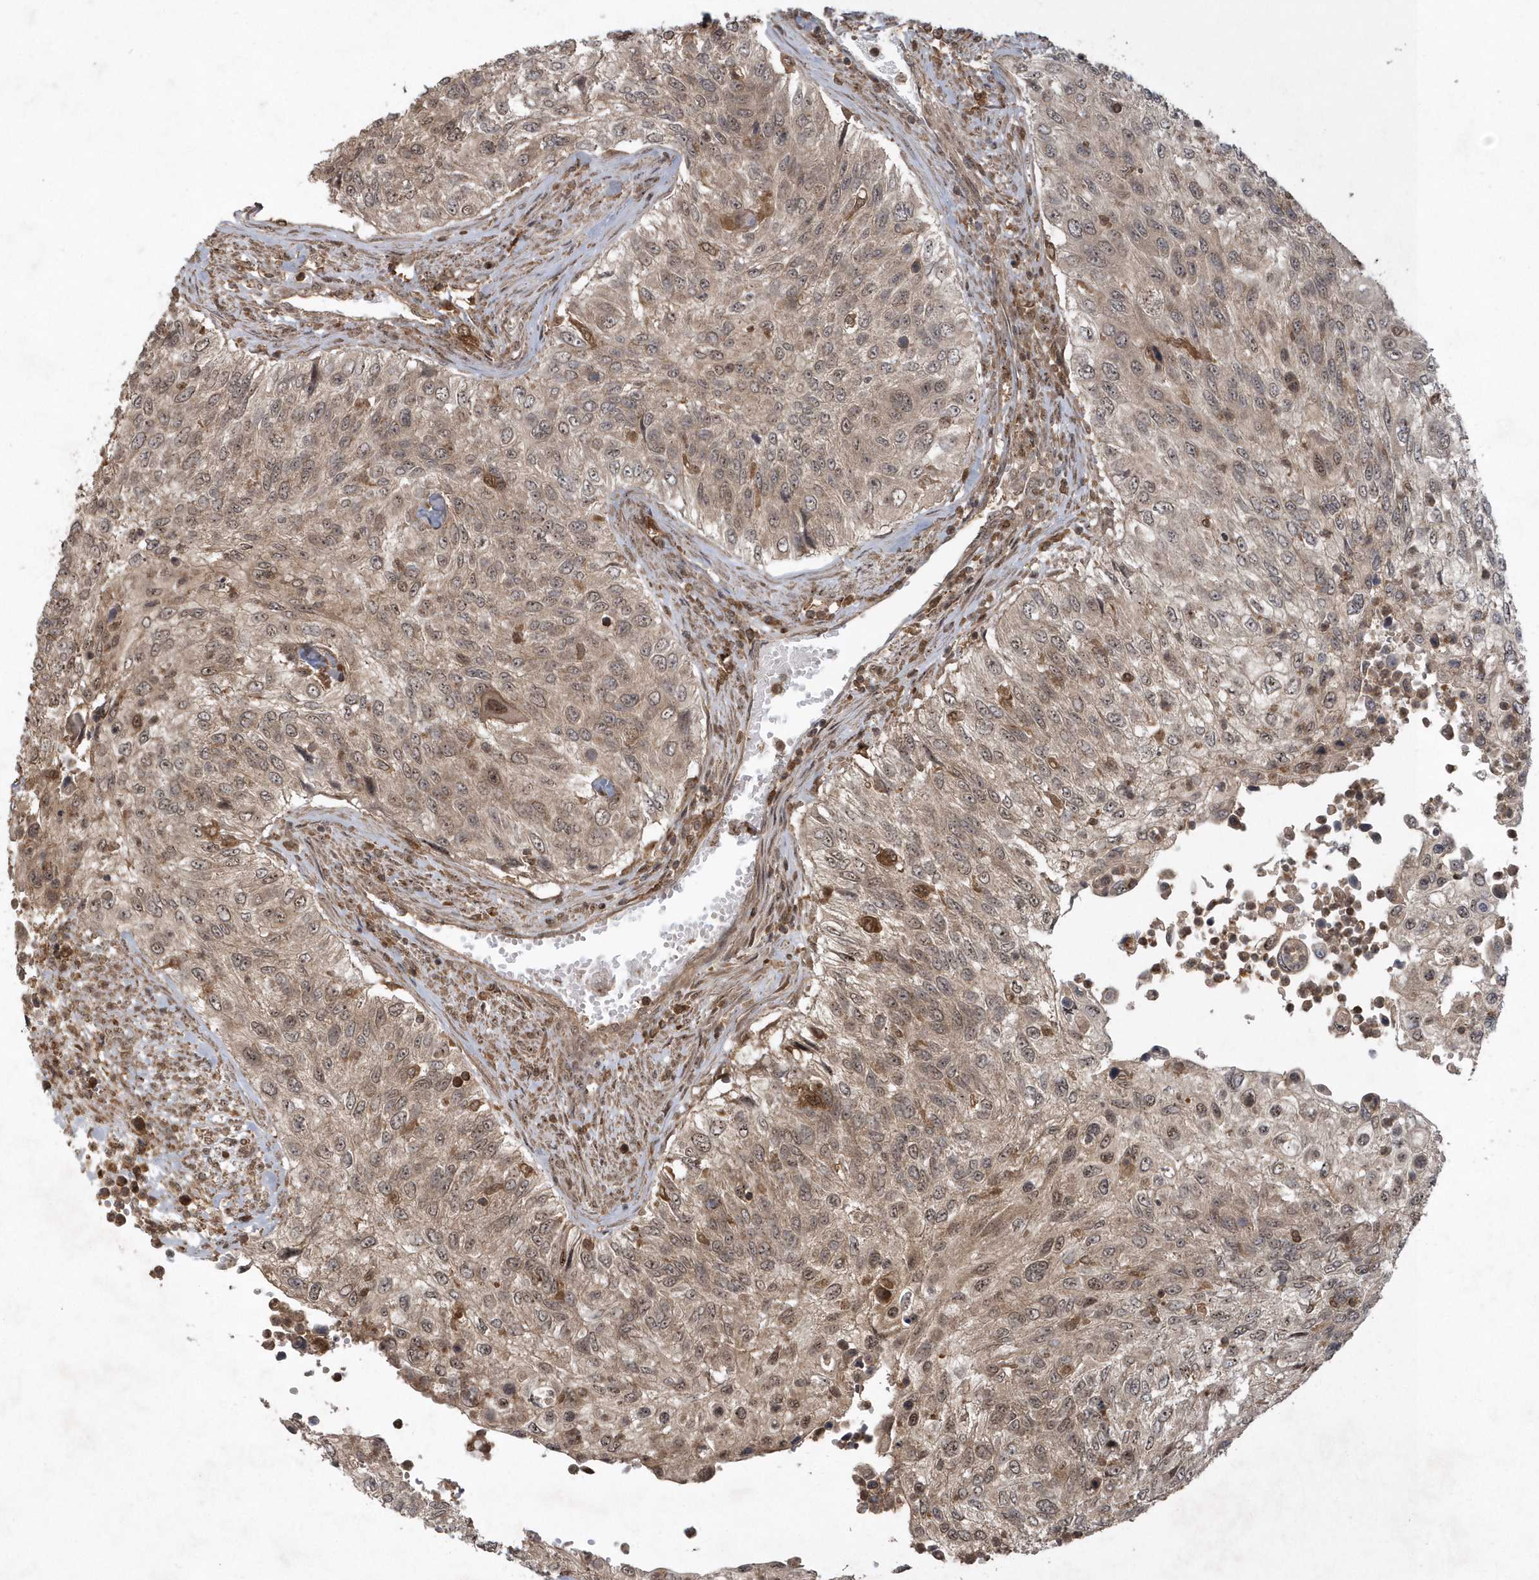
{"staining": {"intensity": "moderate", "quantity": ">75%", "location": "cytoplasmic/membranous"}, "tissue": "urothelial cancer", "cell_type": "Tumor cells", "image_type": "cancer", "snomed": [{"axis": "morphology", "description": "Urothelial carcinoma, High grade"}, {"axis": "topography", "description": "Urinary bladder"}], "caption": "Immunohistochemical staining of human urothelial cancer exhibits moderate cytoplasmic/membranous protein staining in approximately >75% of tumor cells.", "gene": "LACC1", "patient": {"sex": "female", "age": 60}}